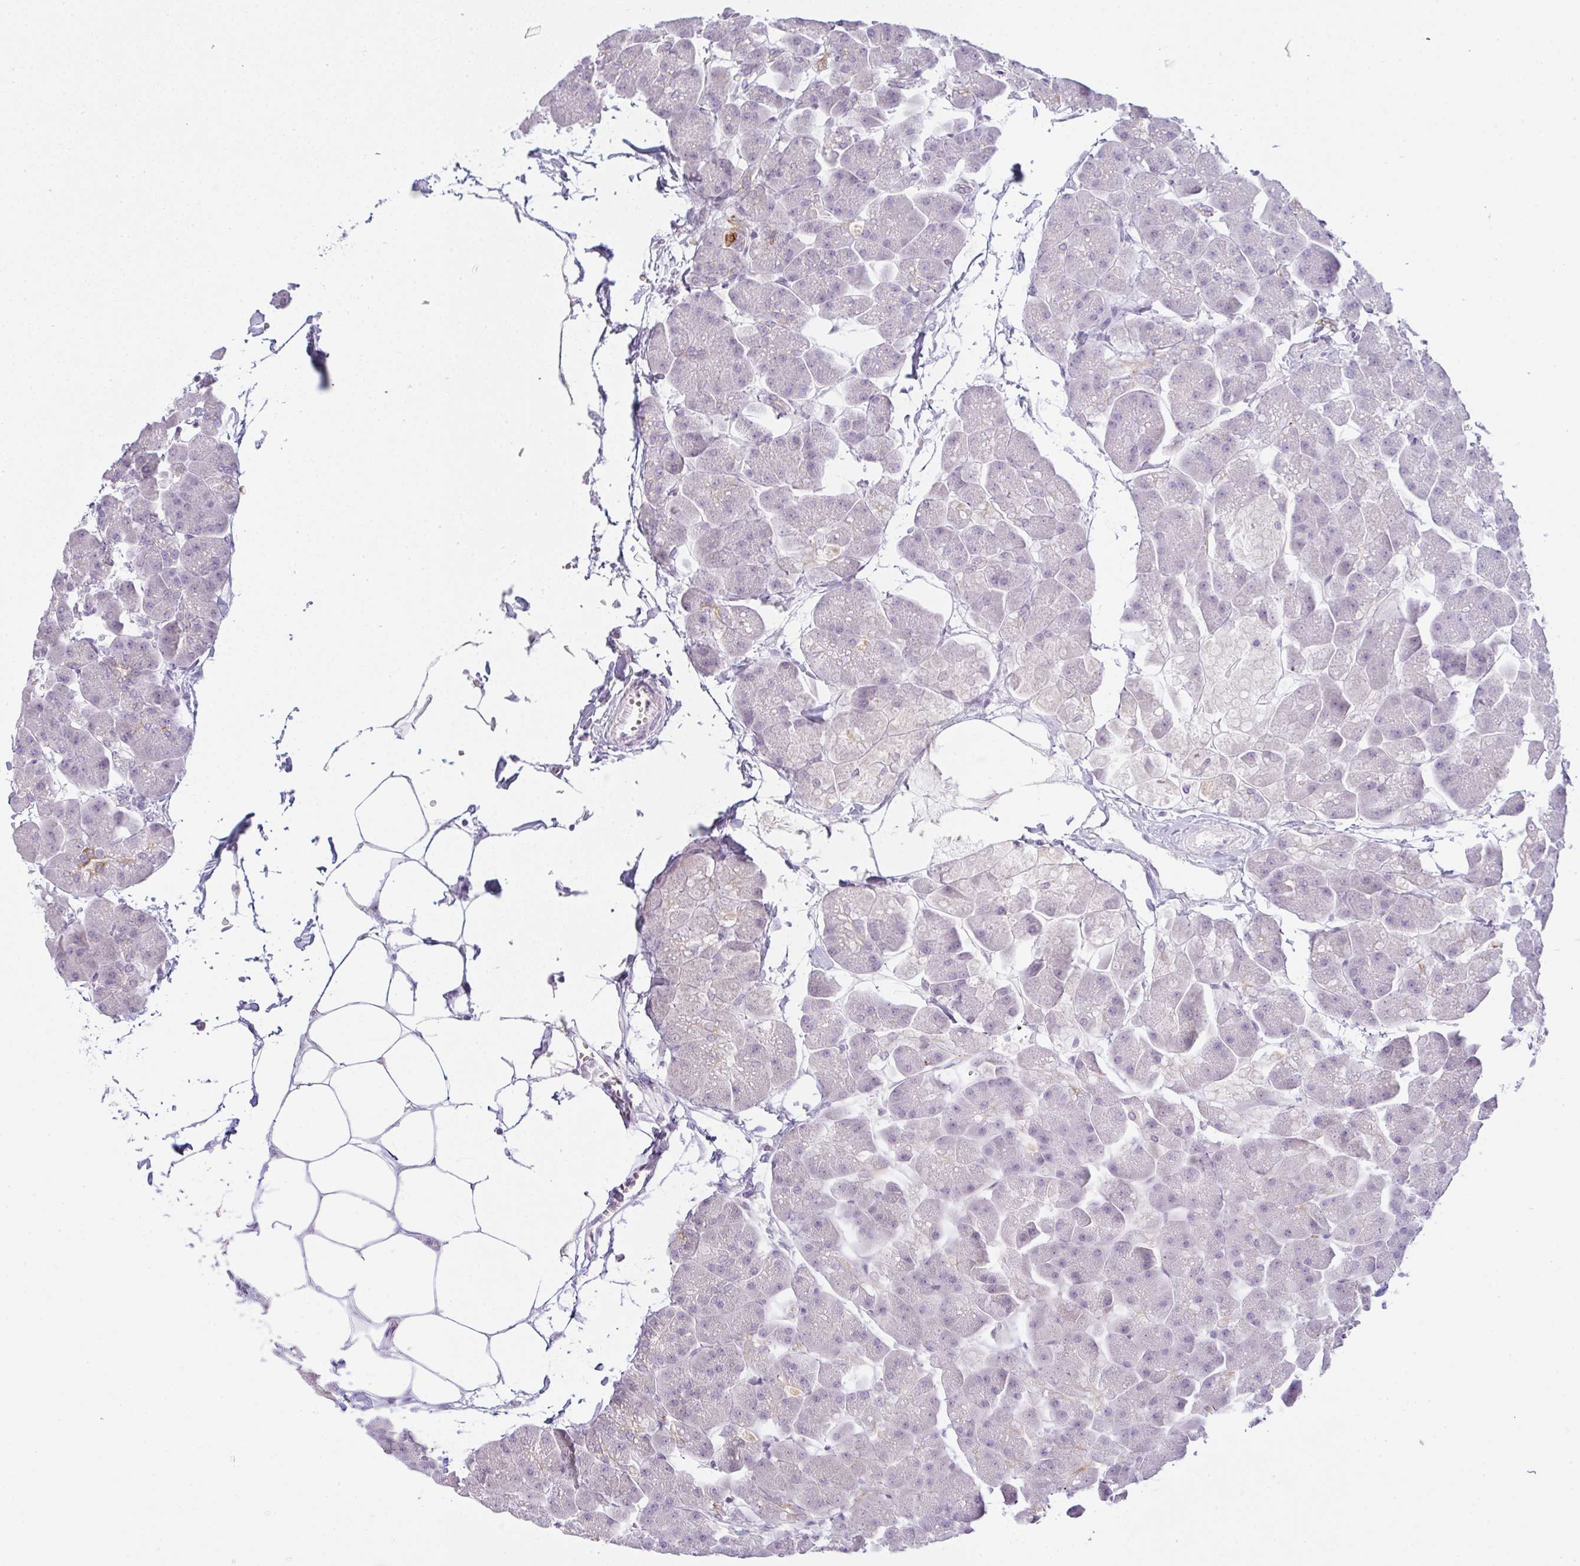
{"staining": {"intensity": "strong", "quantity": "<25%", "location": "cytoplasmic/membranous"}, "tissue": "pancreas", "cell_type": "Exocrine glandular cells", "image_type": "normal", "snomed": [{"axis": "morphology", "description": "Normal tissue, NOS"}, {"axis": "topography", "description": "Pancreas"}], "caption": "Immunohistochemistry image of normal pancreas: human pancreas stained using immunohistochemistry displays medium levels of strong protein expression localized specifically in the cytoplasmic/membranous of exocrine glandular cells, appearing as a cytoplasmic/membranous brown color.", "gene": "SIRPB2", "patient": {"sex": "male", "age": 35}}